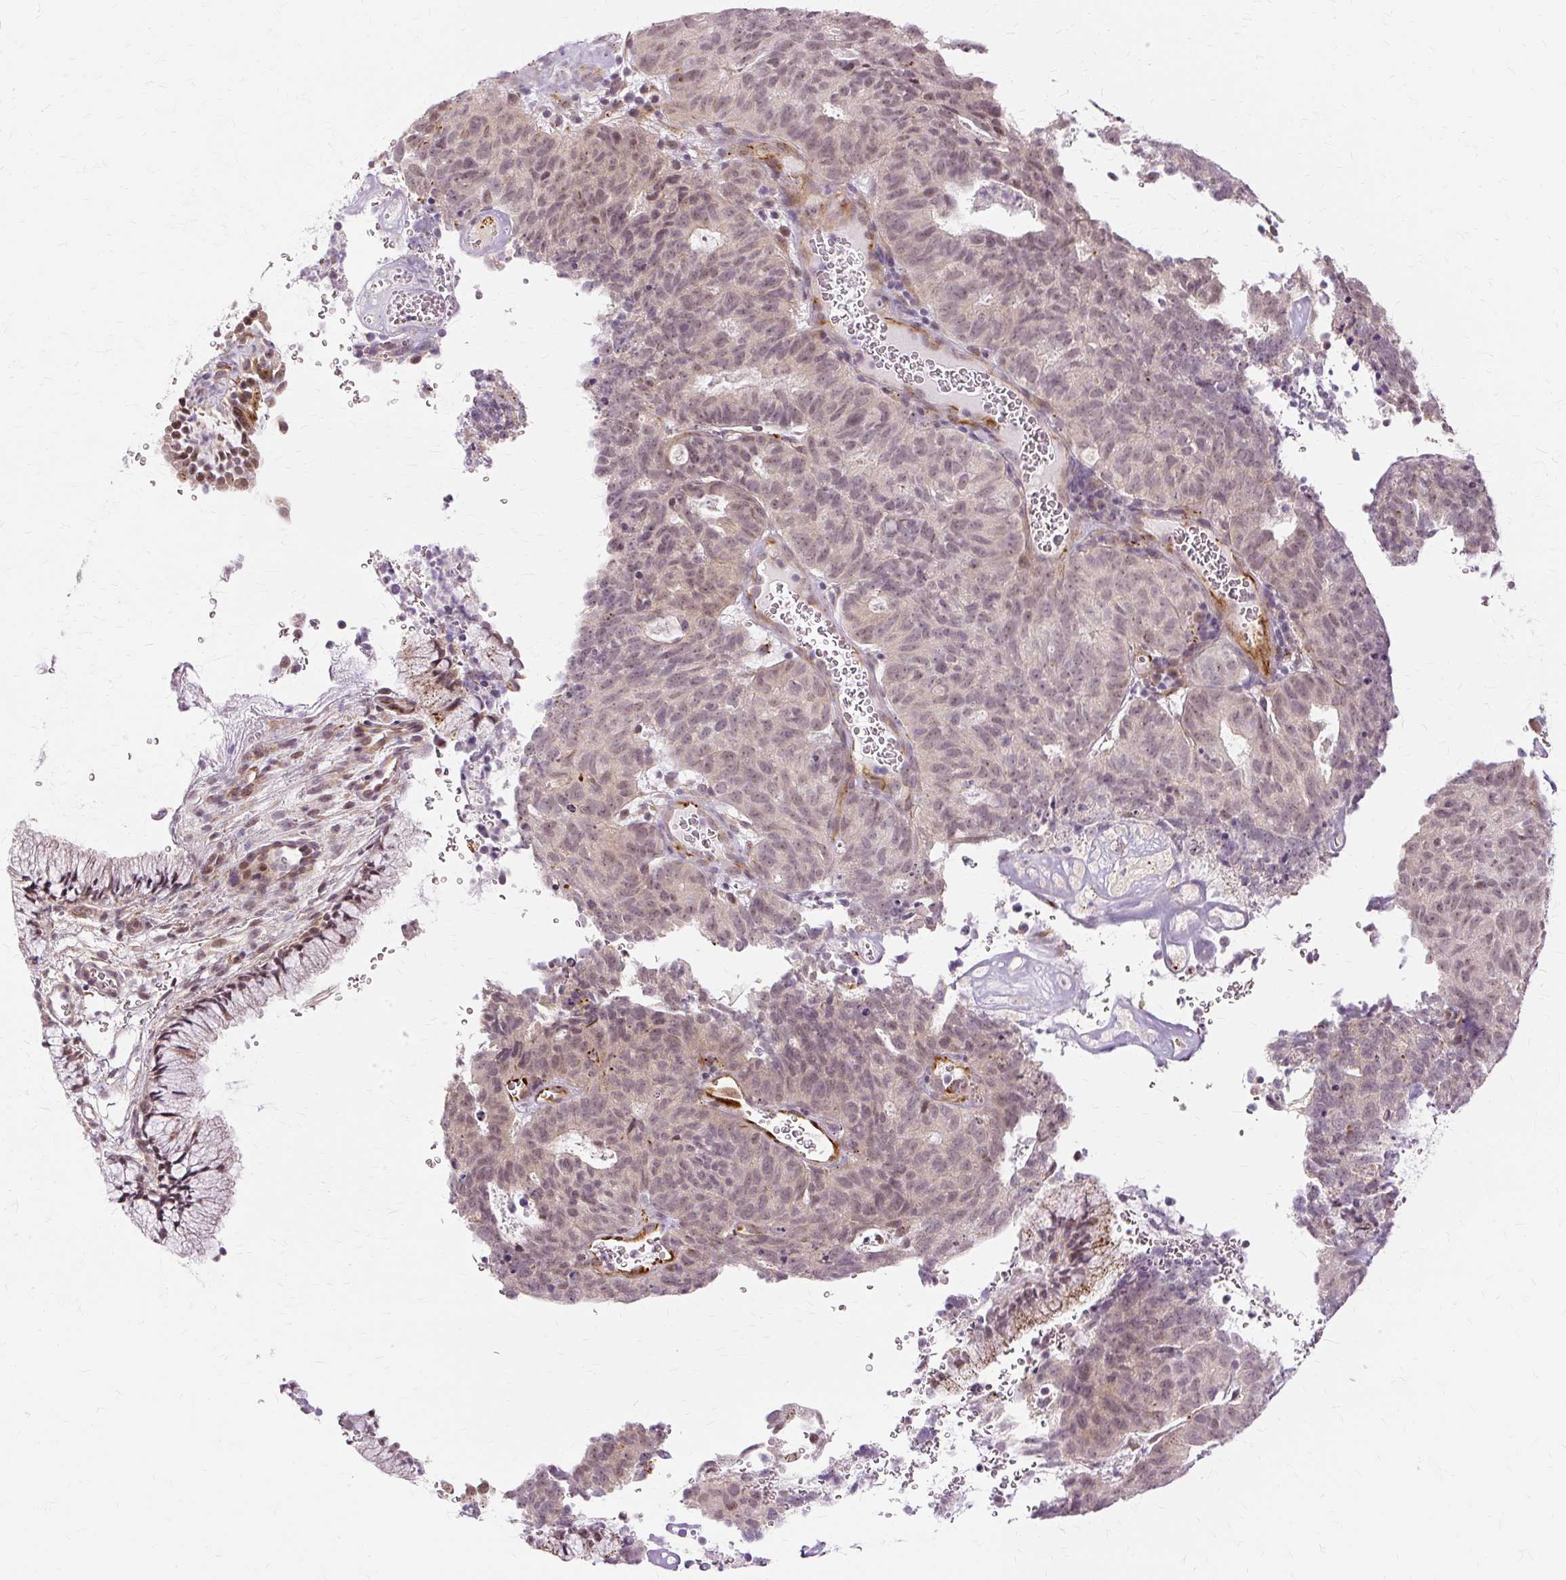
{"staining": {"intensity": "weak", "quantity": ">75%", "location": "nuclear"}, "tissue": "cervical cancer", "cell_type": "Tumor cells", "image_type": "cancer", "snomed": [{"axis": "morphology", "description": "Adenocarcinoma, NOS"}, {"axis": "topography", "description": "Cervix"}], "caption": "Protein expression by immunohistochemistry demonstrates weak nuclear expression in about >75% of tumor cells in cervical cancer (adenocarcinoma).", "gene": "MMACHC", "patient": {"sex": "female", "age": 38}}